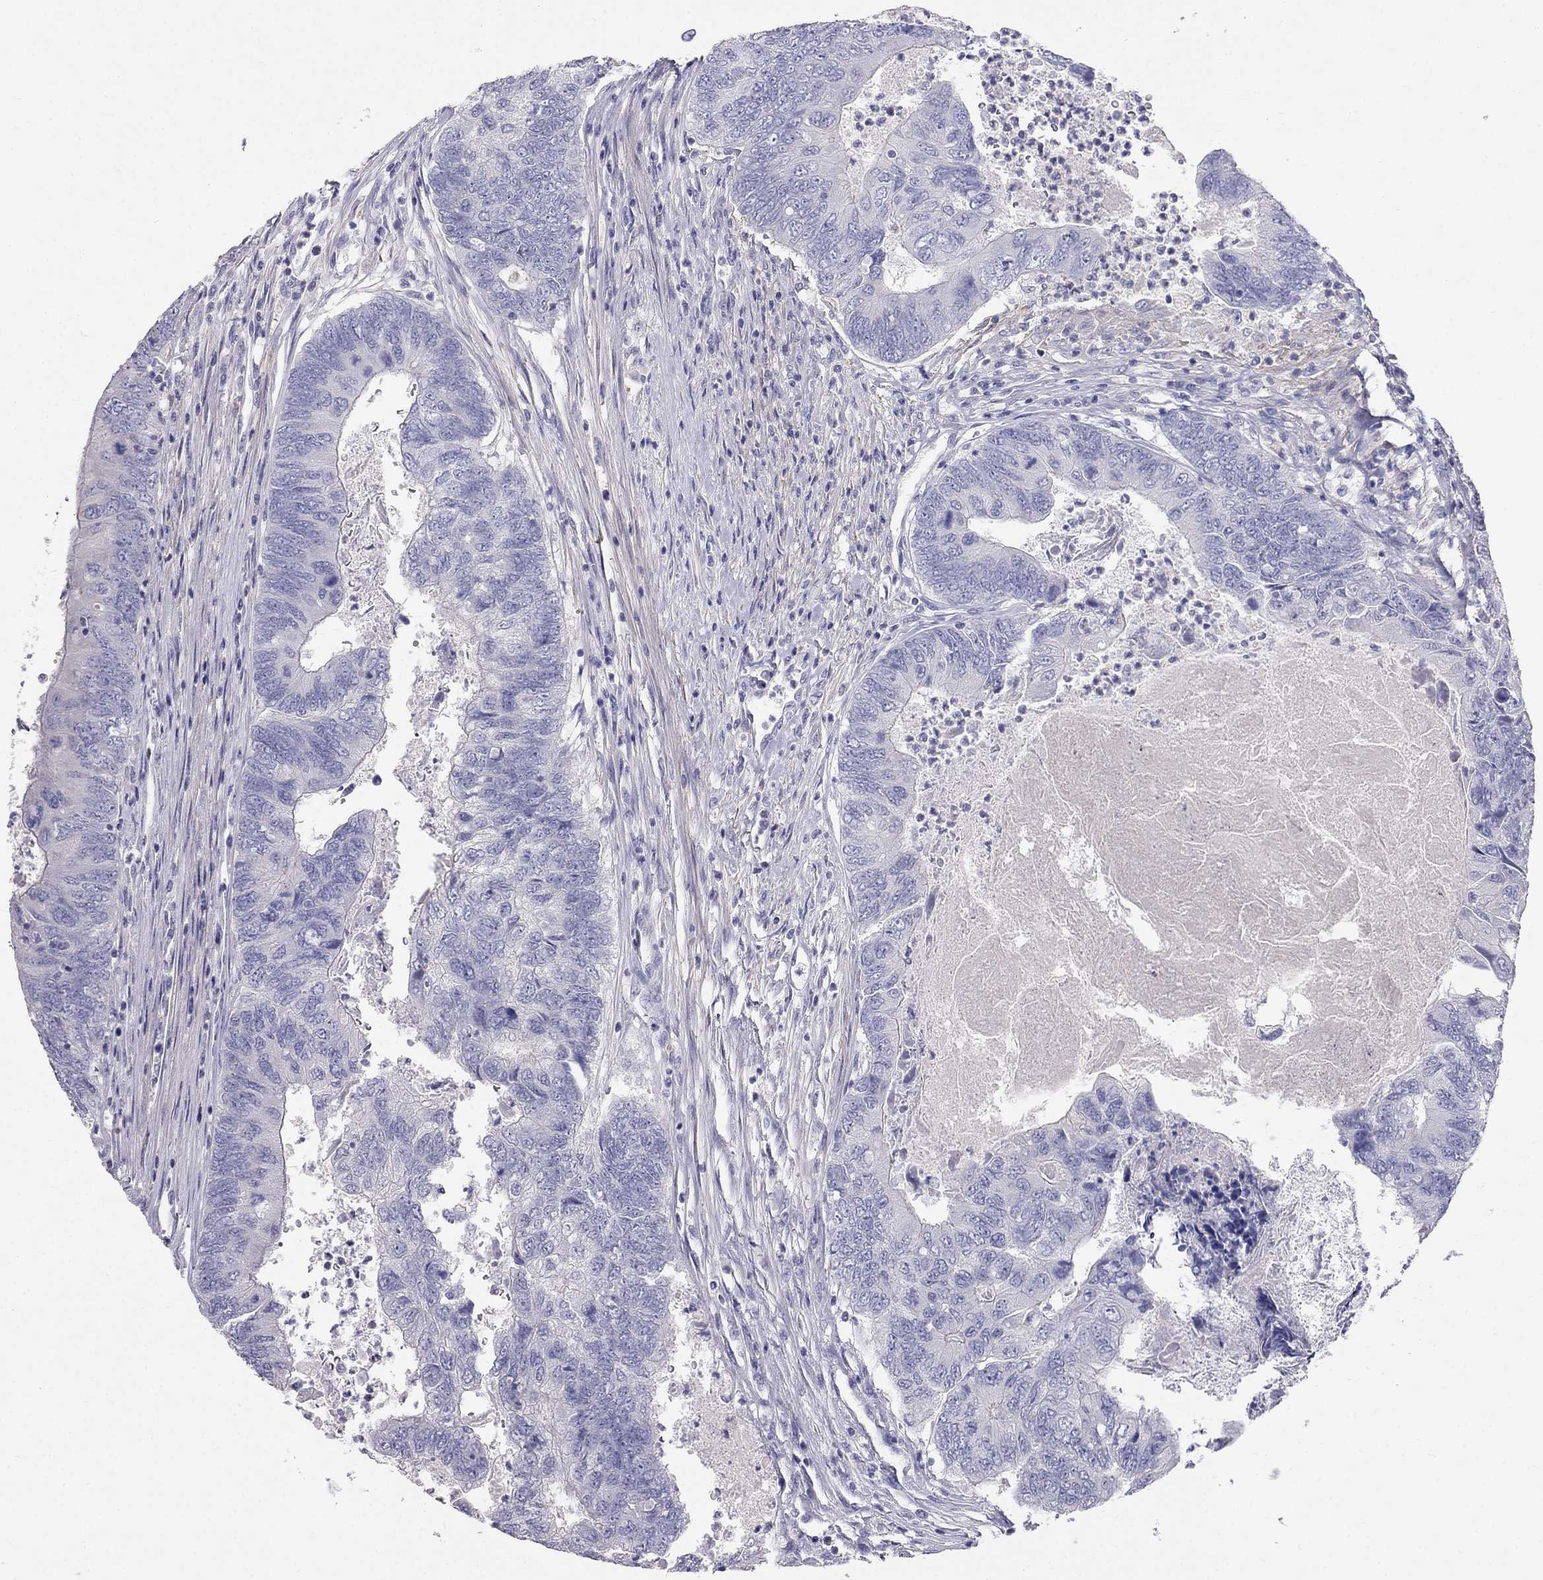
{"staining": {"intensity": "negative", "quantity": "none", "location": "none"}, "tissue": "colorectal cancer", "cell_type": "Tumor cells", "image_type": "cancer", "snomed": [{"axis": "morphology", "description": "Adenocarcinoma, NOS"}, {"axis": "topography", "description": "Colon"}], "caption": "Tumor cells are negative for brown protein staining in colorectal cancer (adenocarcinoma).", "gene": "LY6H", "patient": {"sex": "female", "age": 67}}